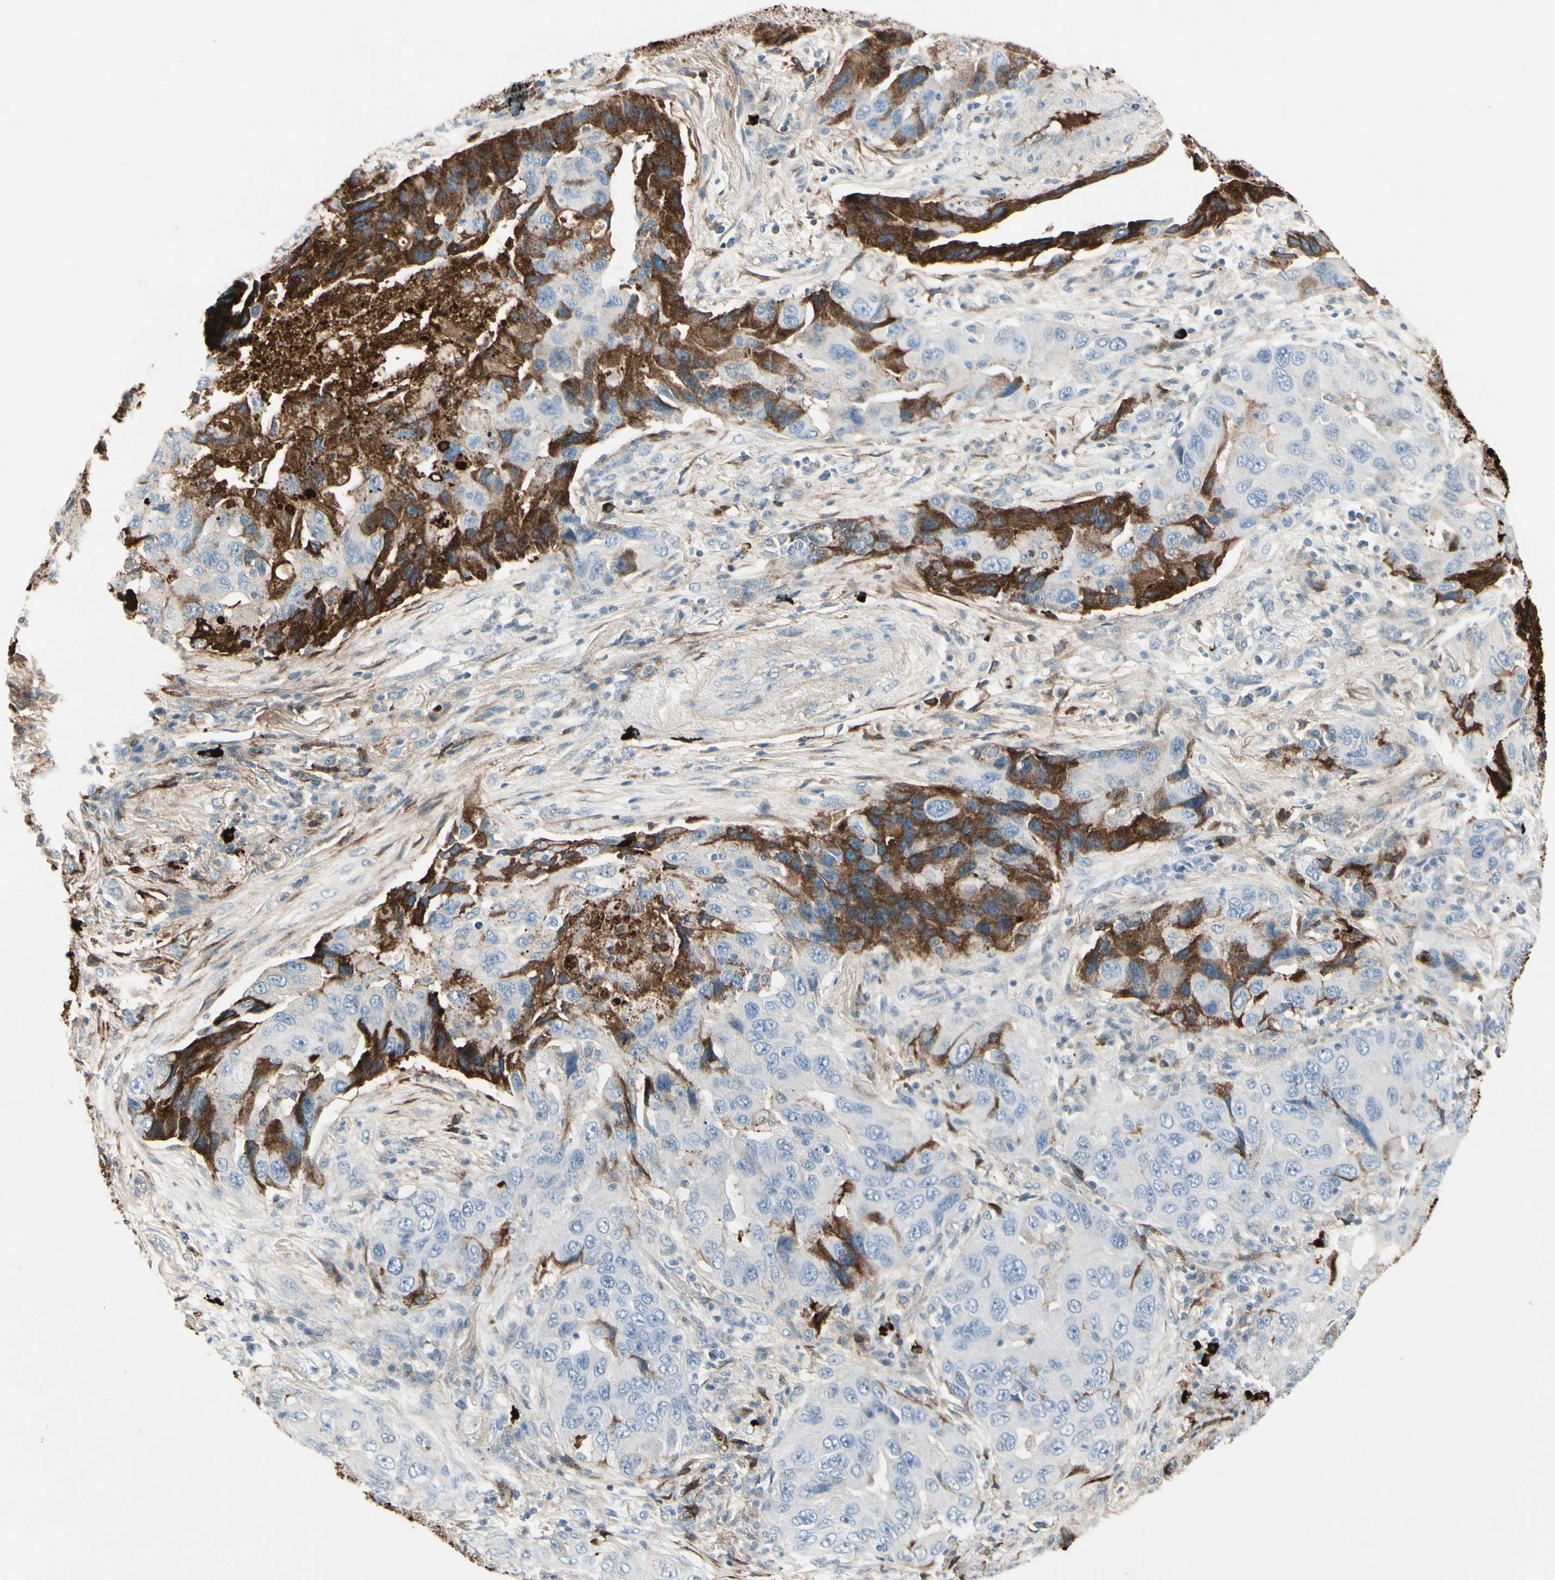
{"staining": {"intensity": "strong", "quantity": "25%-75%", "location": "cytoplasmic/membranous"}, "tissue": "lung cancer", "cell_type": "Tumor cells", "image_type": "cancer", "snomed": [{"axis": "morphology", "description": "Adenocarcinoma, NOS"}, {"axis": "topography", "description": "Lung"}], "caption": "There is high levels of strong cytoplasmic/membranous expression in tumor cells of lung adenocarcinoma, as demonstrated by immunohistochemical staining (brown color).", "gene": "IGHG1", "patient": {"sex": "female", "age": 65}}